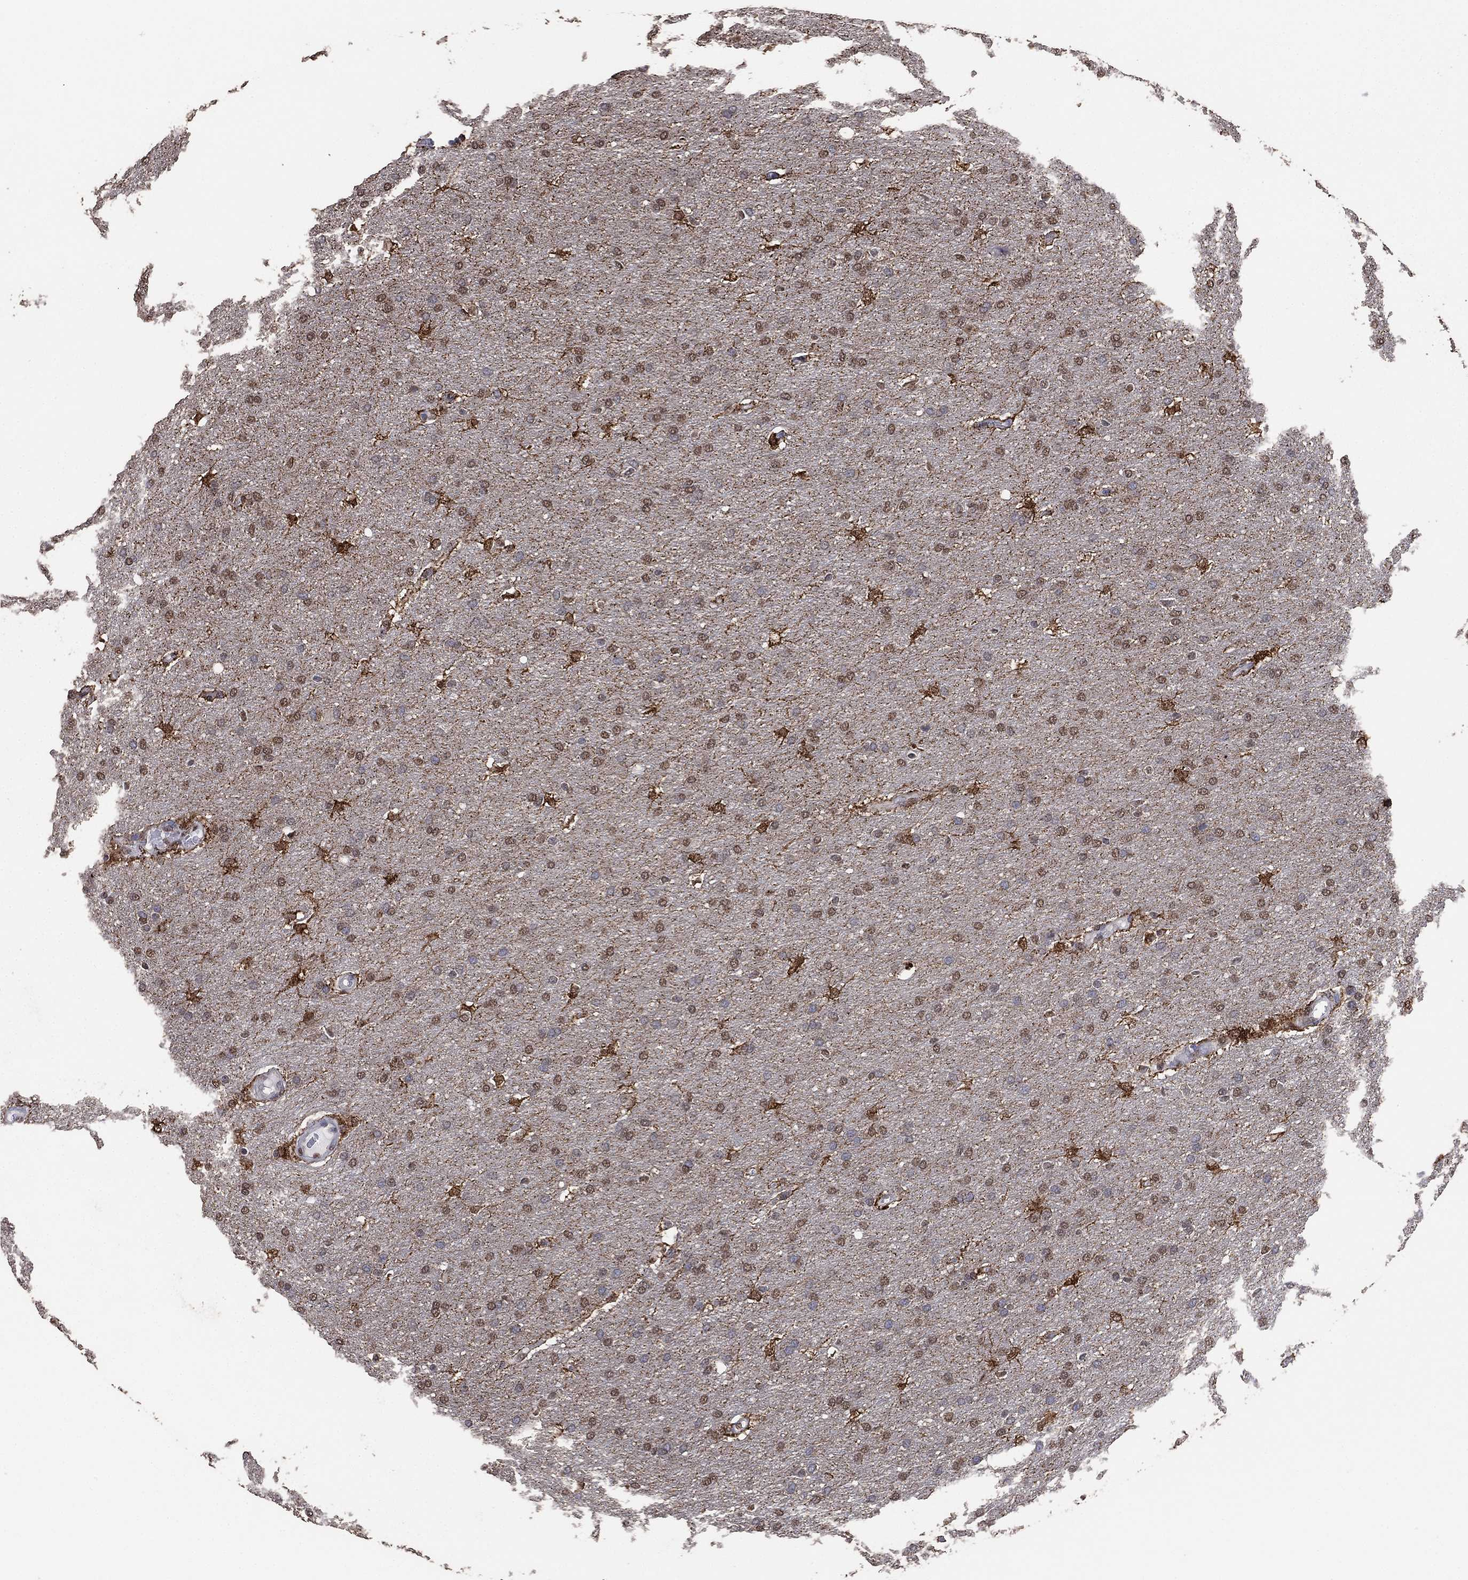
{"staining": {"intensity": "weak", "quantity": "25%-75%", "location": "cytoplasmic/membranous,nuclear"}, "tissue": "glioma", "cell_type": "Tumor cells", "image_type": "cancer", "snomed": [{"axis": "morphology", "description": "Glioma, malignant, Low grade"}, {"axis": "topography", "description": "Brain"}], "caption": "Immunohistochemistry of malignant glioma (low-grade) reveals low levels of weak cytoplasmic/membranous and nuclear staining in approximately 25%-75% of tumor cells.", "gene": "ALDH7A1", "patient": {"sex": "female", "age": 37}}